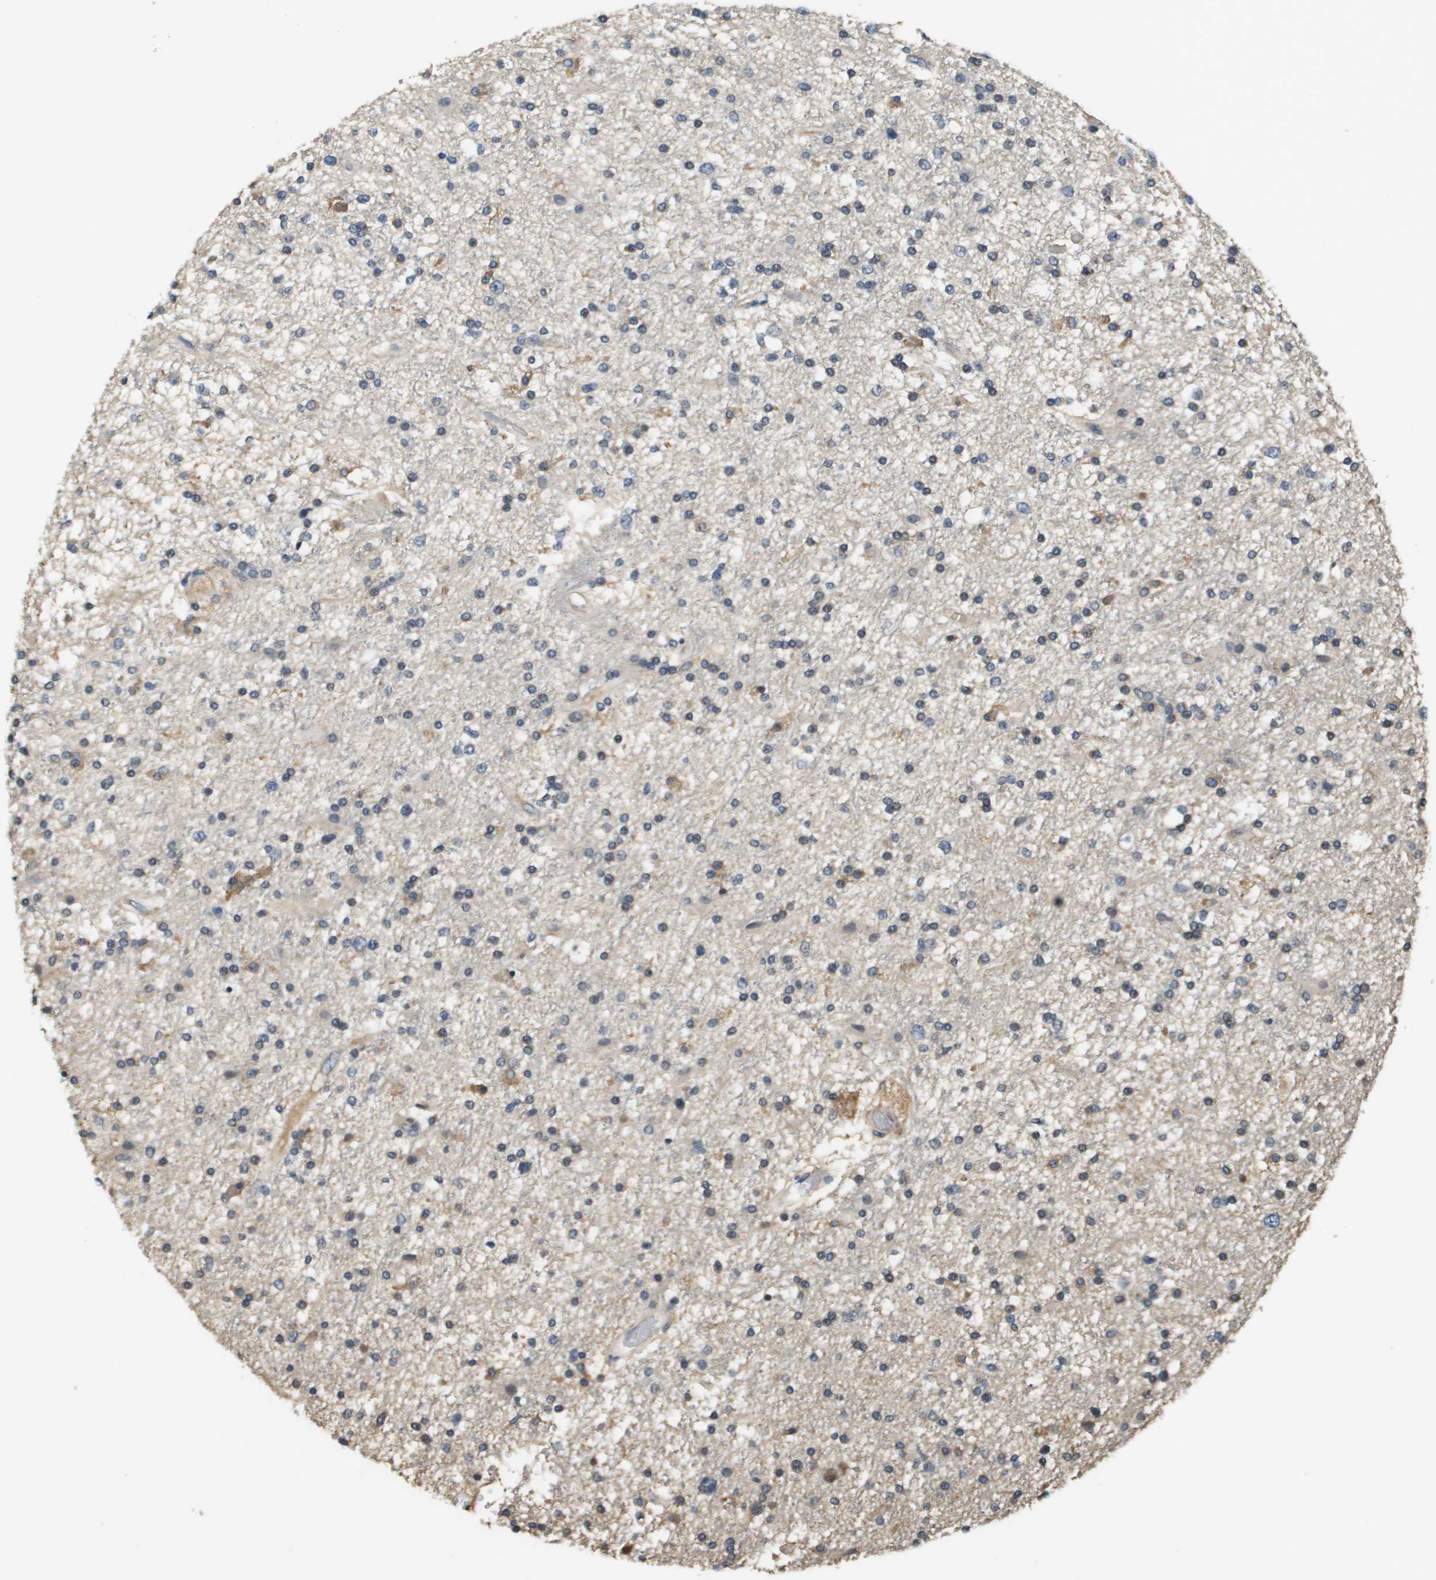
{"staining": {"intensity": "weak", "quantity": "<25%", "location": "cytoplasmic/membranous"}, "tissue": "glioma", "cell_type": "Tumor cells", "image_type": "cancer", "snomed": [{"axis": "morphology", "description": "Glioma, malignant, High grade"}, {"axis": "topography", "description": "Brain"}], "caption": "An IHC micrograph of glioma is shown. There is no staining in tumor cells of glioma. (Stains: DAB IHC with hematoxylin counter stain, Microscopy: brightfield microscopy at high magnification).", "gene": "SLC16A3", "patient": {"sex": "male", "age": 33}}